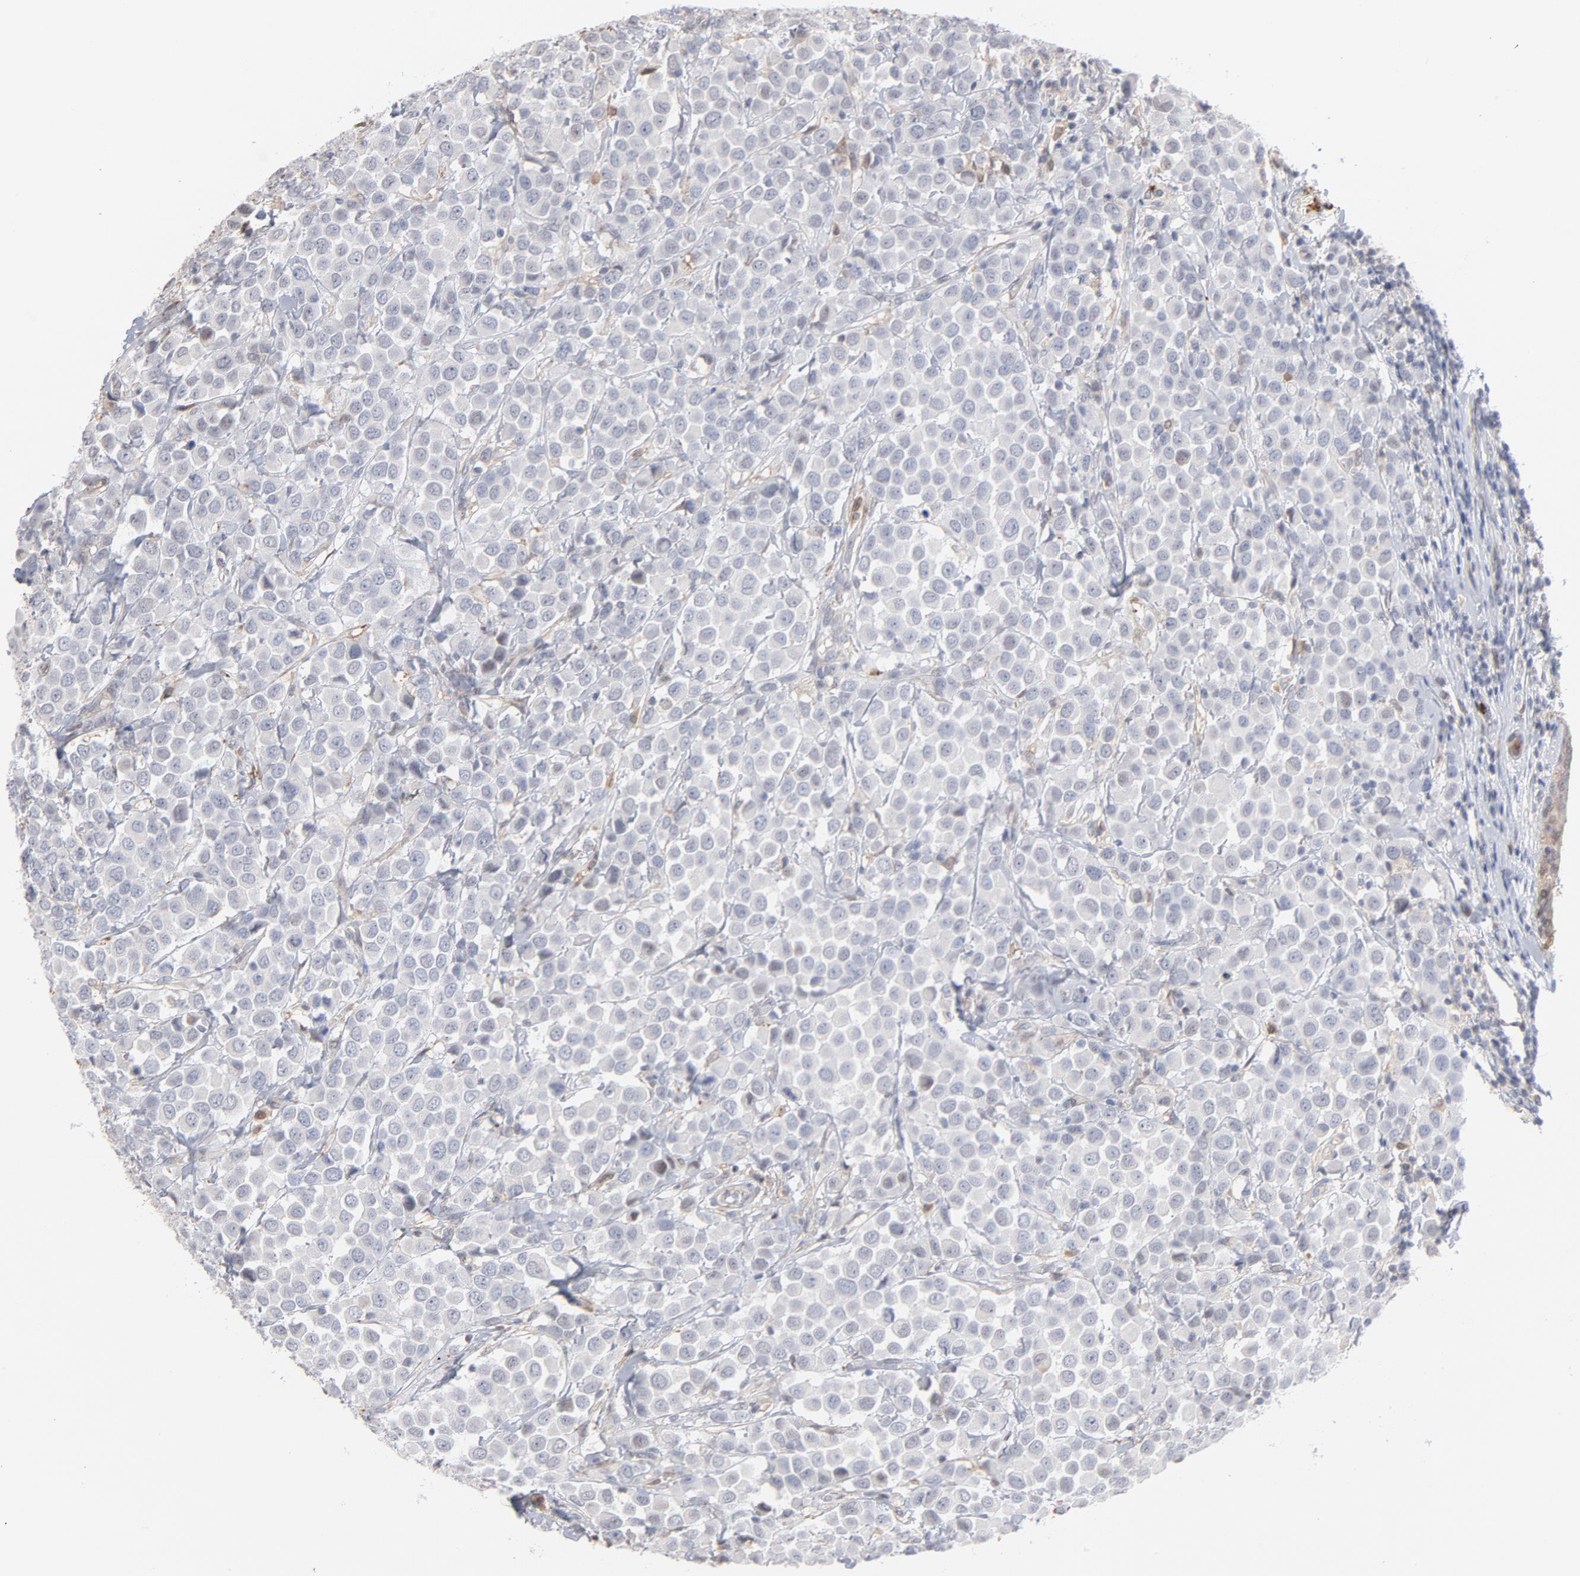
{"staining": {"intensity": "negative", "quantity": "none", "location": "none"}, "tissue": "breast cancer", "cell_type": "Tumor cells", "image_type": "cancer", "snomed": [{"axis": "morphology", "description": "Duct carcinoma"}, {"axis": "topography", "description": "Breast"}], "caption": "A micrograph of human infiltrating ductal carcinoma (breast) is negative for staining in tumor cells. The staining is performed using DAB (3,3'-diaminobenzidine) brown chromogen with nuclei counter-stained in using hematoxylin.", "gene": "PNMA1", "patient": {"sex": "female", "age": 61}}